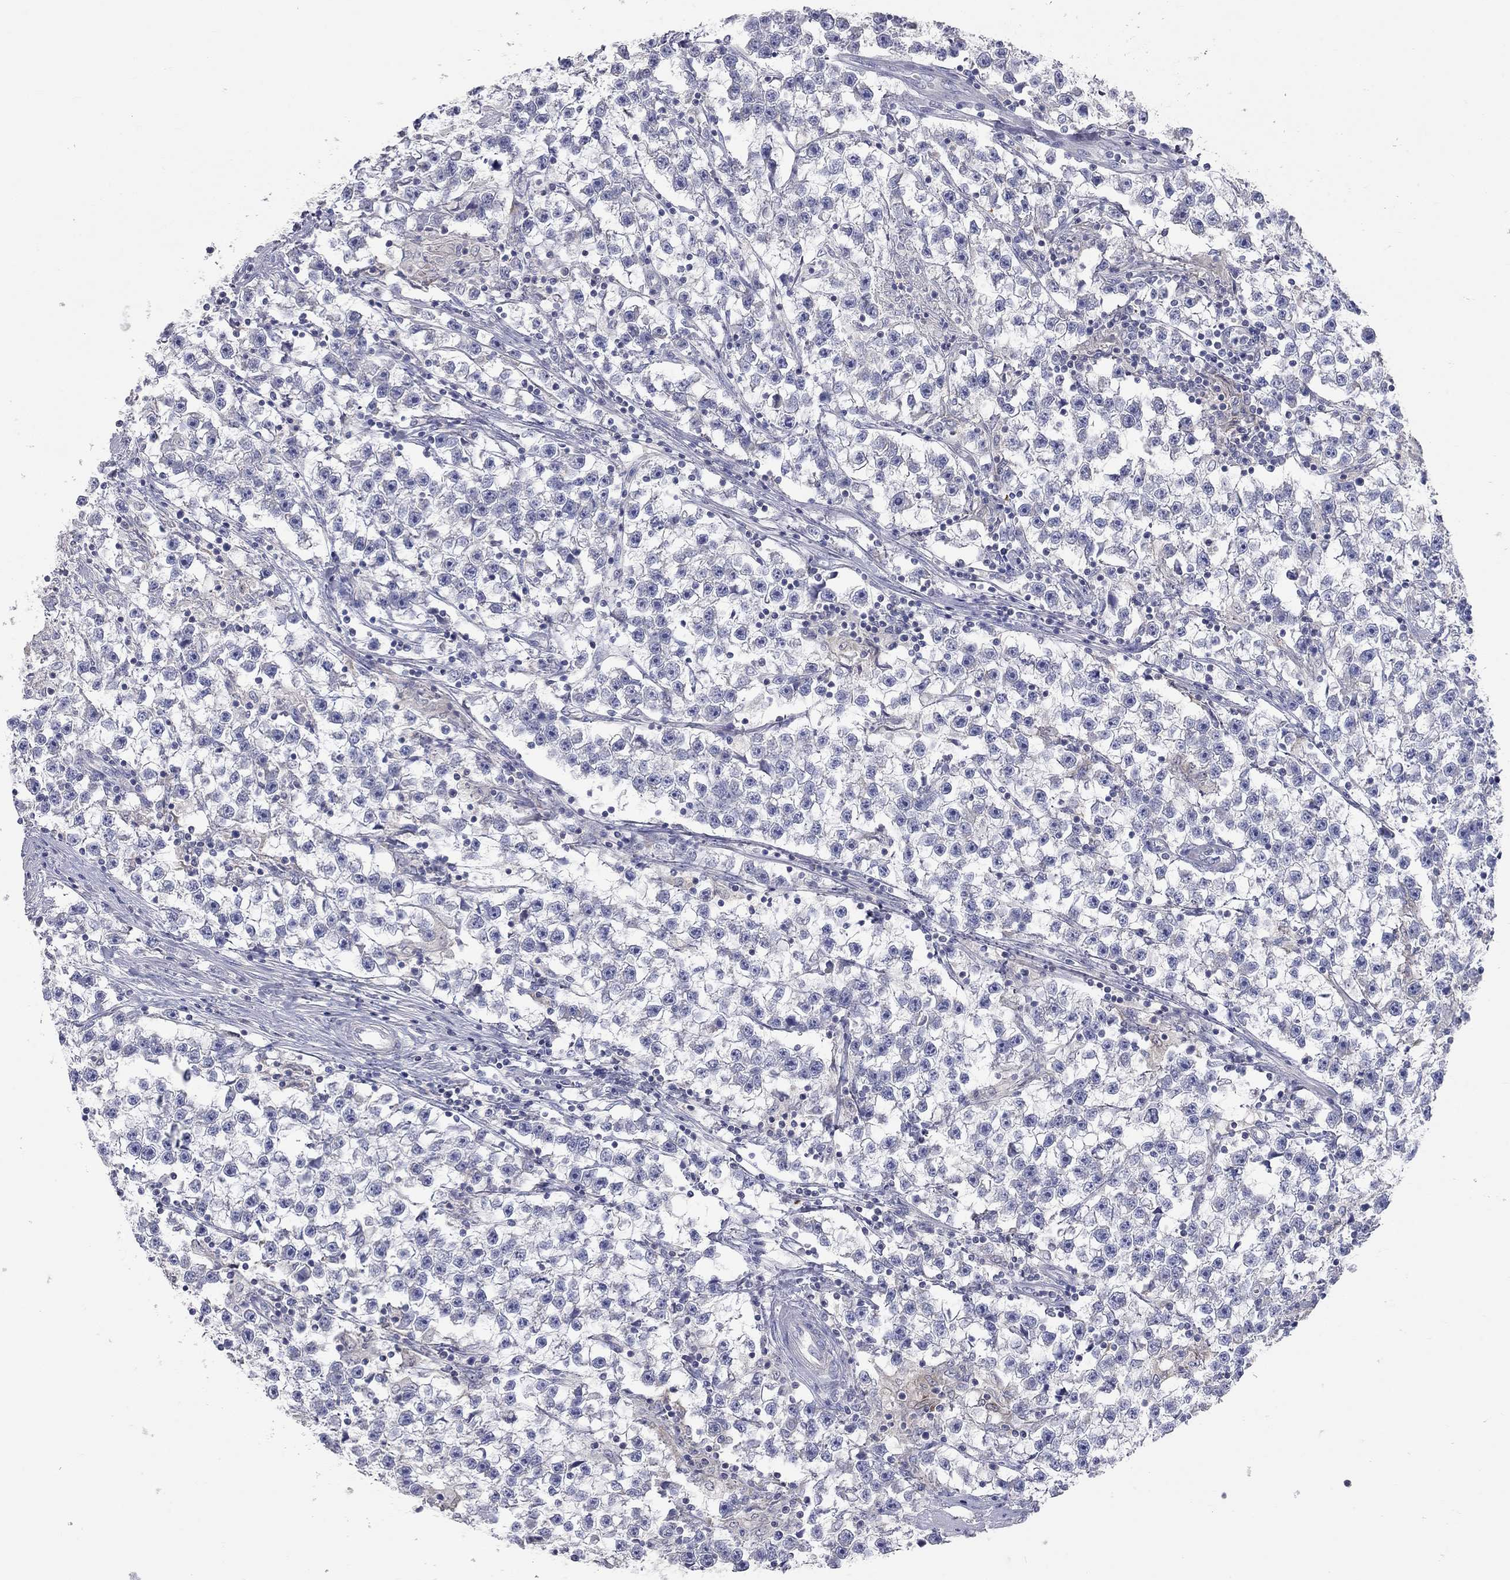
{"staining": {"intensity": "negative", "quantity": "none", "location": "none"}, "tissue": "testis cancer", "cell_type": "Tumor cells", "image_type": "cancer", "snomed": [{"axis": "morphology", "description": "Seminoma, NOS"}, {"axis": "topography", "description": "Testis"}], "caption": "Testis seminoma was stained to show a protein in brown. There is no significant positivity in tumor cells.", "gene": "CFAP161", "patient": {"sex": "male", "age": 59}}